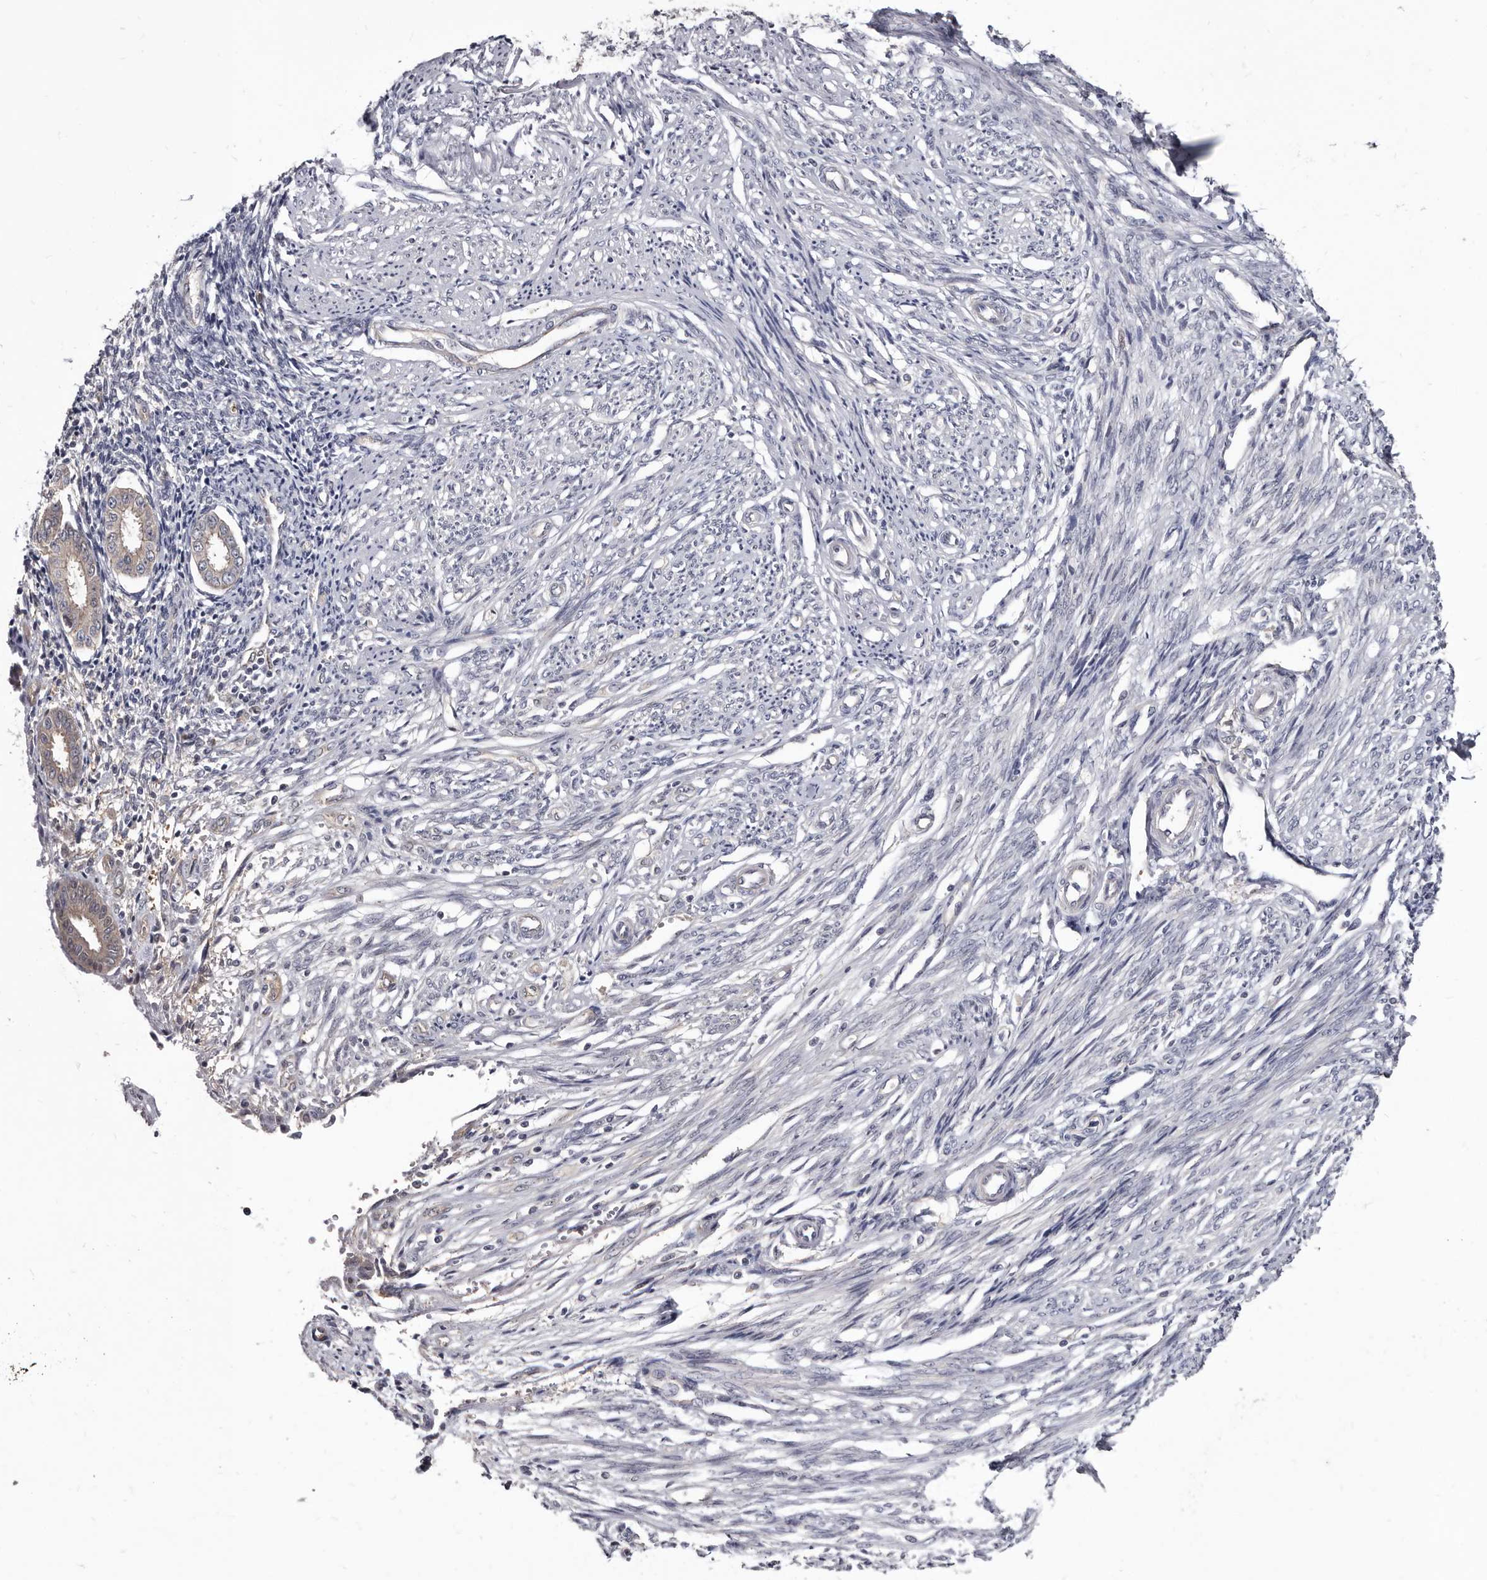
{"staining": {"intensity": "negative", "quantity": "none", "location": "none"}, "tissue": "endometrium", "cell_type": "Cells in endometrial stroma", "image_type": "normal", "snomed": [{"axis": "morphology", "description": "Normal tissue, NOS"}, {"axis": "topography", "description": "Endometrium"}], "caption": "An immunohistochemistry (IHC) photomicrograph of benign endometrium is shown. There is no staining in cells in endometrial stroma of endometrium.", "gene": "ABCF2", "patient": {"sex": "female", "age": 56}}